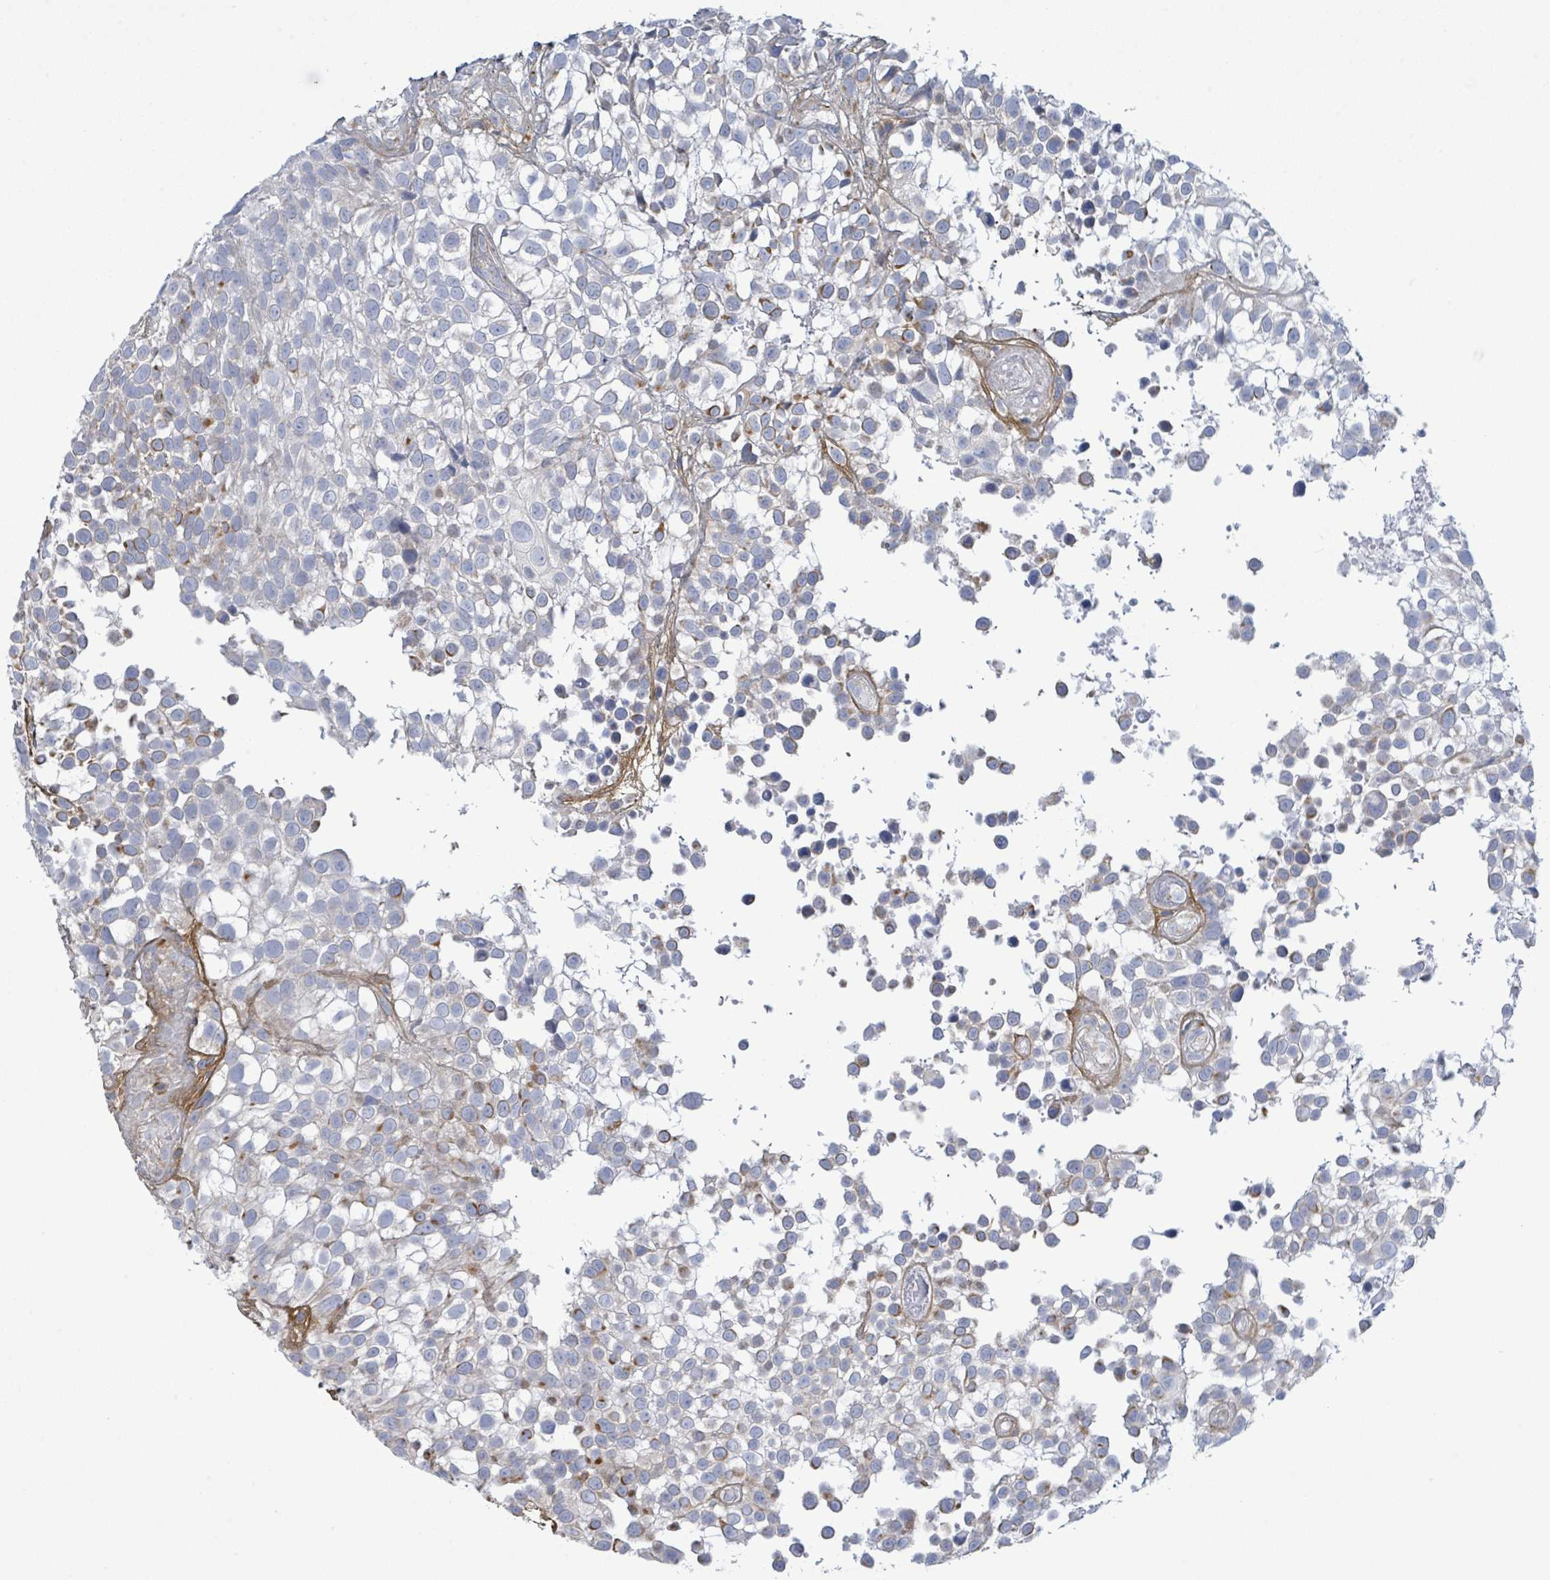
{"staining": {"intensity": "negative", "quantity": "none", "location": "none"}, "tissue": "urothelial cancer", "cell_type": "Tumor cells", "image_type": "cancer", "snomed": [{"axis": "morphology", "description": "Urothelial carcinoma, High grade"}, {"axis": "topography", "description": "Urinary bladder"}], "caption": "IHC of human urothelial carcinoma (high-grade) reveals no staining in tumor cells.", "gene": "ALG12", "patient": {"sex": "male", "age": 56}}